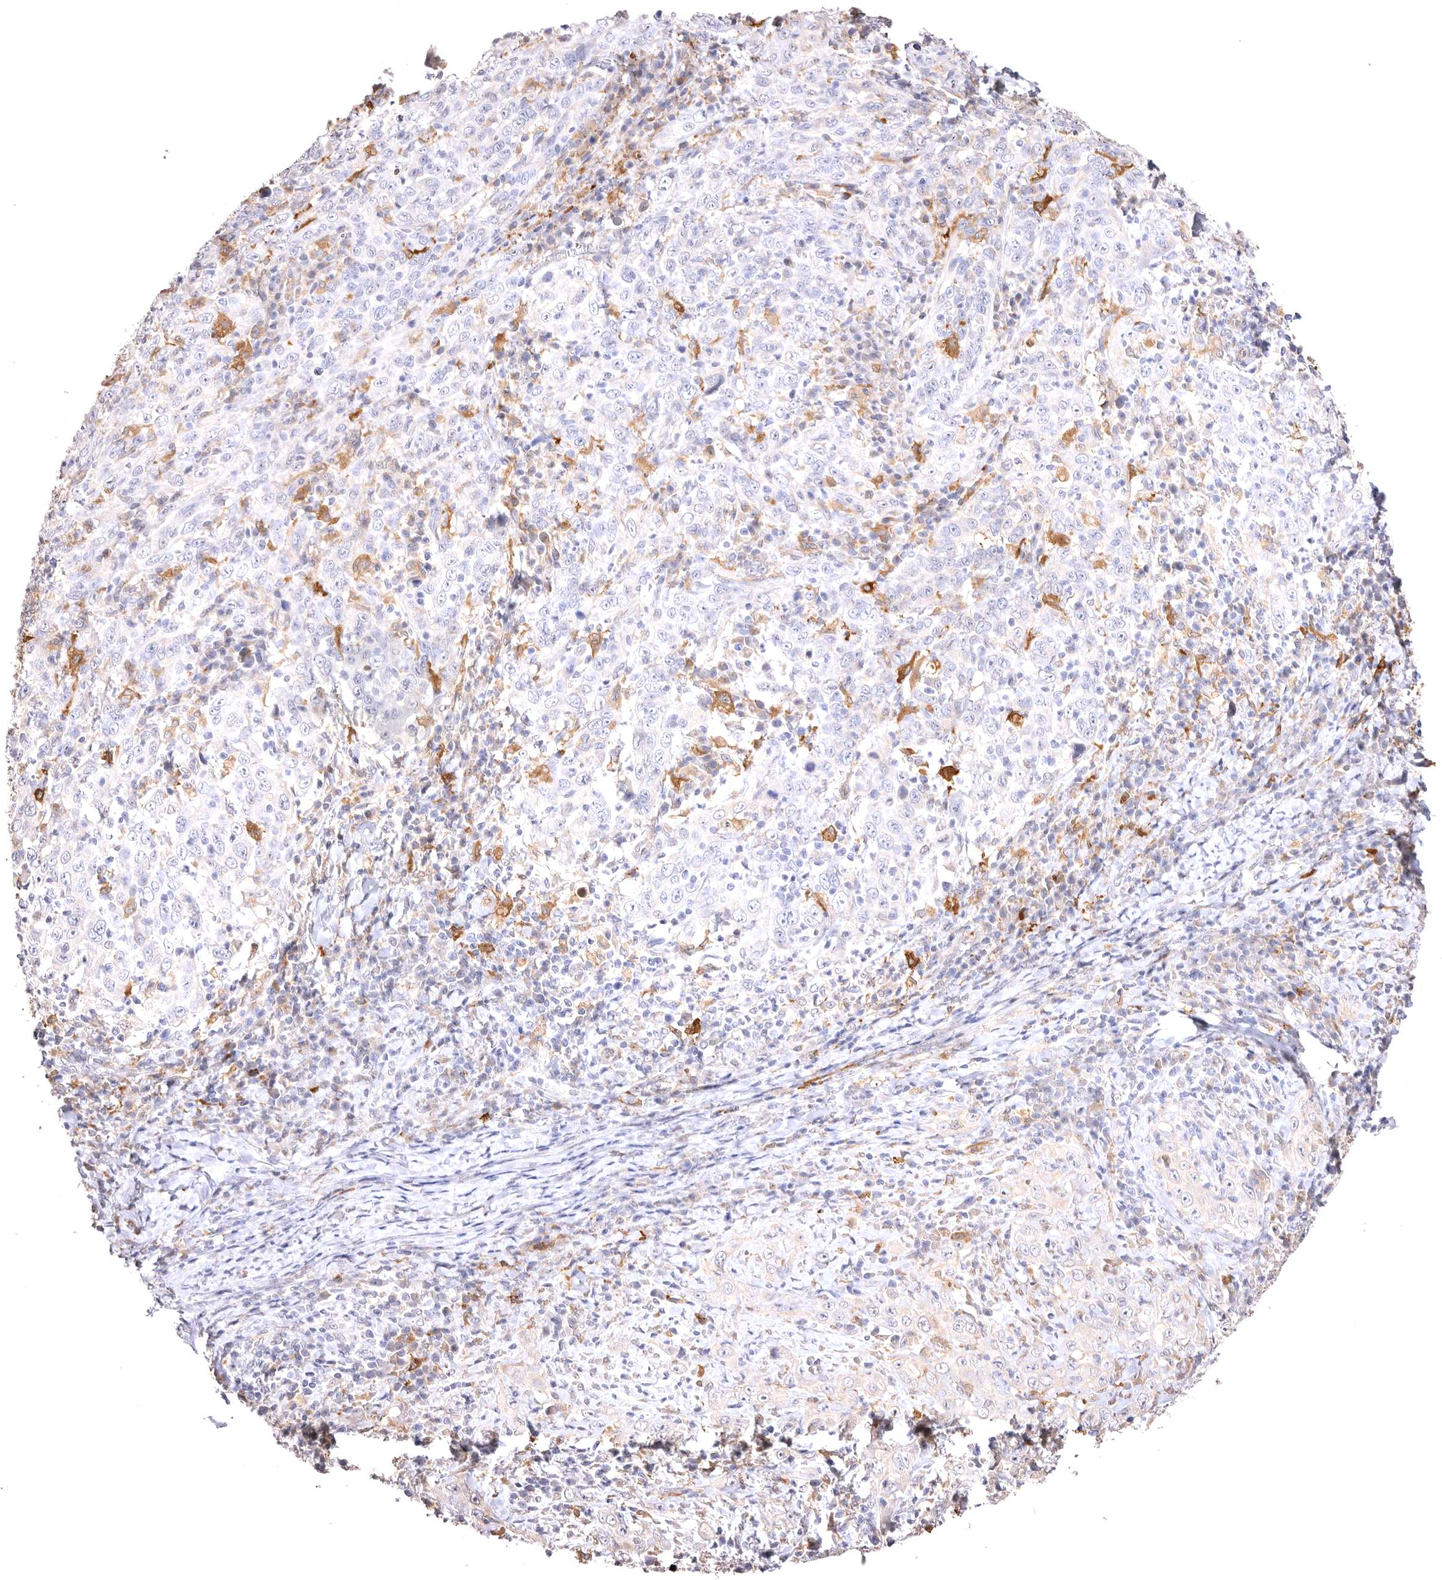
{"staining": {"intensity": "negative", "quantity": "none", "location": "none"}, "tissue": "cervical cancer", "cell_type": "Tumor cells", "image_type": "cancer", "snomed": [{"axis": "morphology", "description": "Squamous cell carcinoma, NOS"}, {"axis": "topography", "description": "Cervix"}], "caption": "Cervical cancer was stained to show a protein in brown. There is no significant expression in tumor cells.", "gene": "VPS45", "patient": {"sex": "female", "age": 46}}